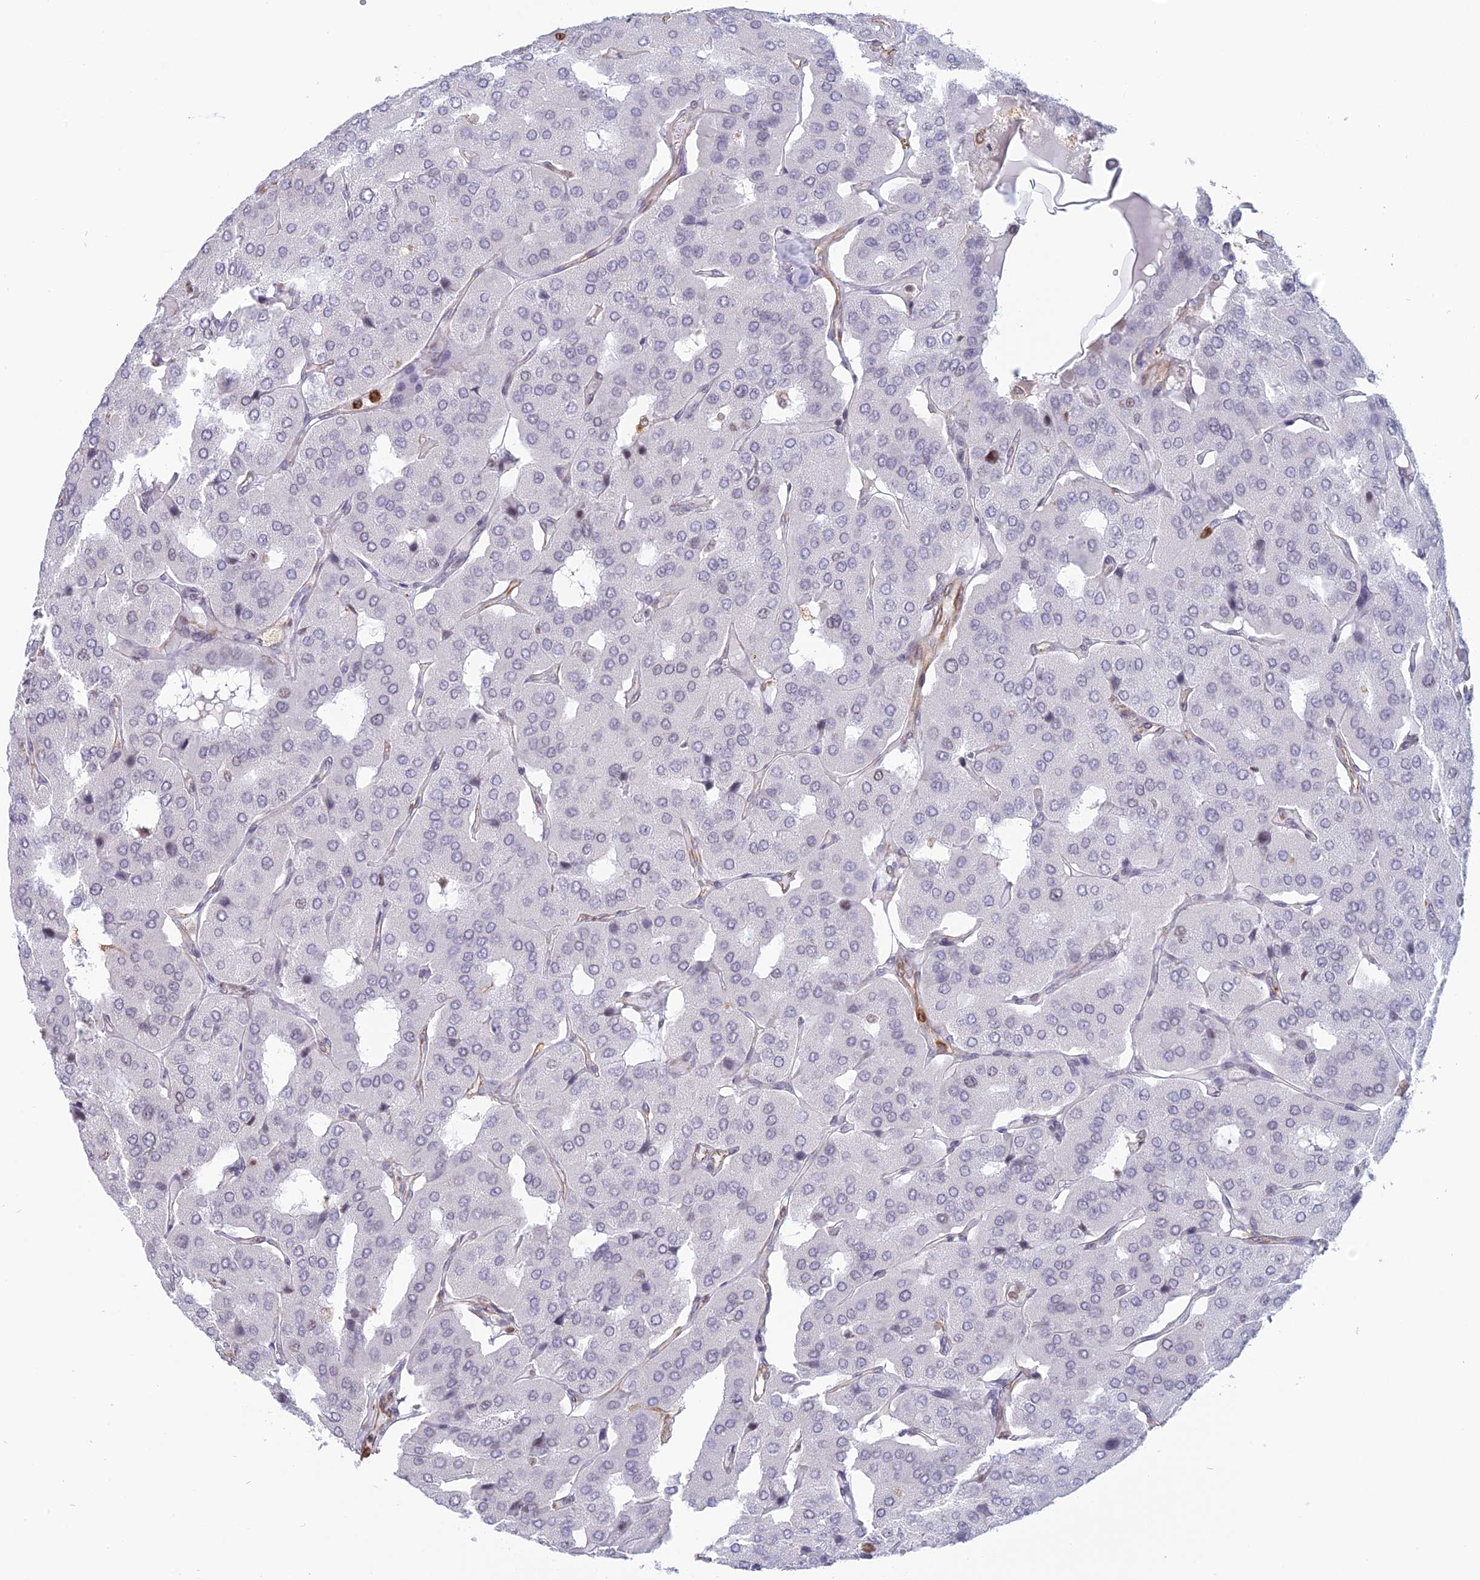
{"staining": {"intensity": "negative", "quantity": "none", "location": "none"}, "tissue": "parathyroid gland", "cell_type": "Glandular cells", "image_type": "normal", "snomed": [{"axis": "morphology", "description": "Normal tissue, NOS"}, {"axis": "morphology", "description": "Adenoma, NOS"}, {"axis": "topography", "description": "Parathyroid gland"}], "caption": "Histopathology image shows no protein staining in glandular cells of benign parathyroid gland.", "gene": "APOBR", "patient": {"sex": "female", "age": 86}}